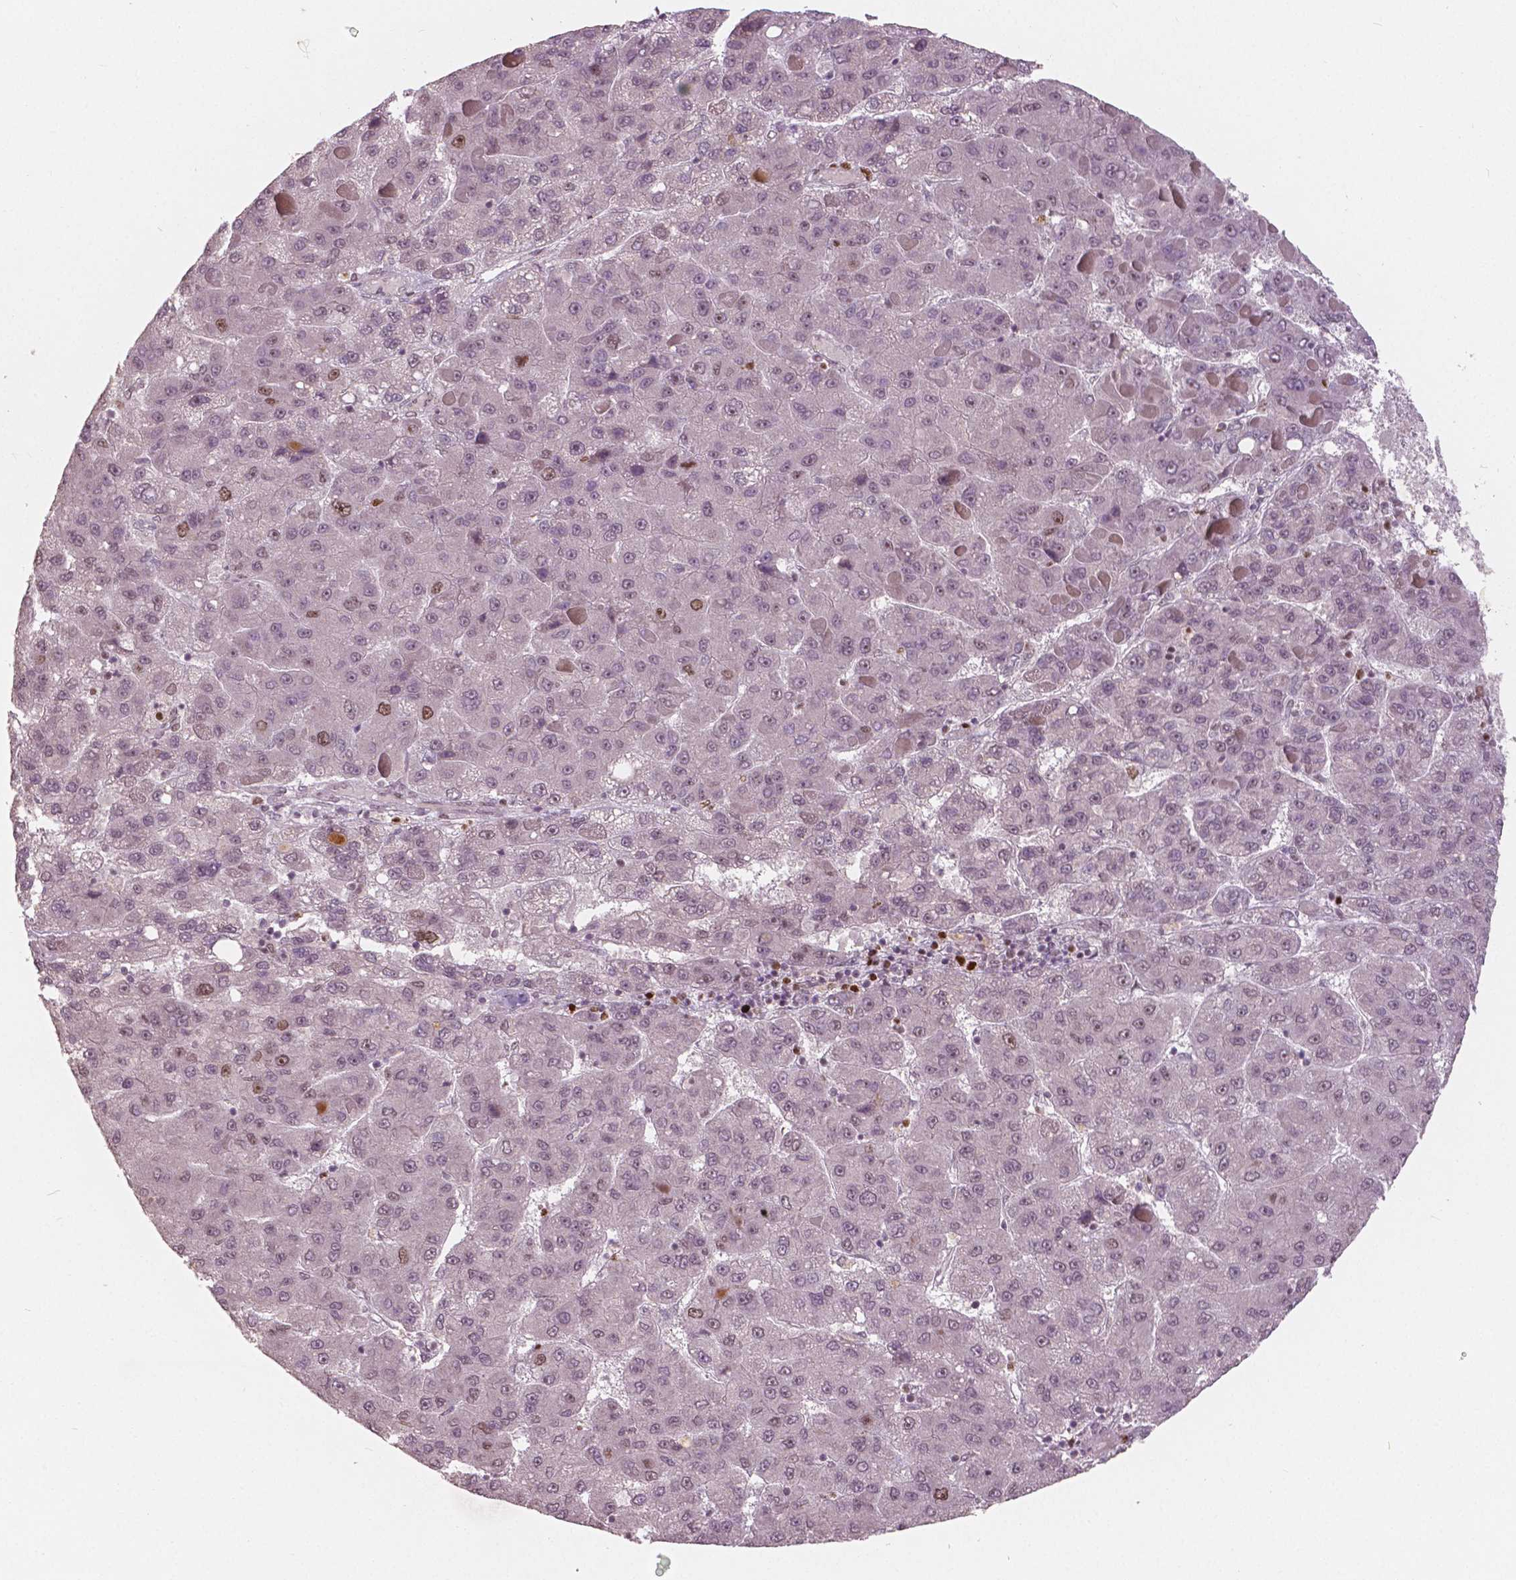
{"staining": {"intensity": "moderate", "quantity": "<25%", "location": "nuclear"}, "tissue": "liver cancer", "cell_type": "Tumor cells", "image_type": "cancer", "snomed": [{"axis": "morphology", "description": "Carcinoma, Hepatocellular, NOS"}, {"axis": "topography", "description": "Liver"}], "caption": "Protein staining of liver cancer (hepatocellular carcinoma) tissue displays moderate nuclear expression in approximately <25% of tumor cells.", "gene": "NSD2", "patient": {"sex": "female", "age": 82}}